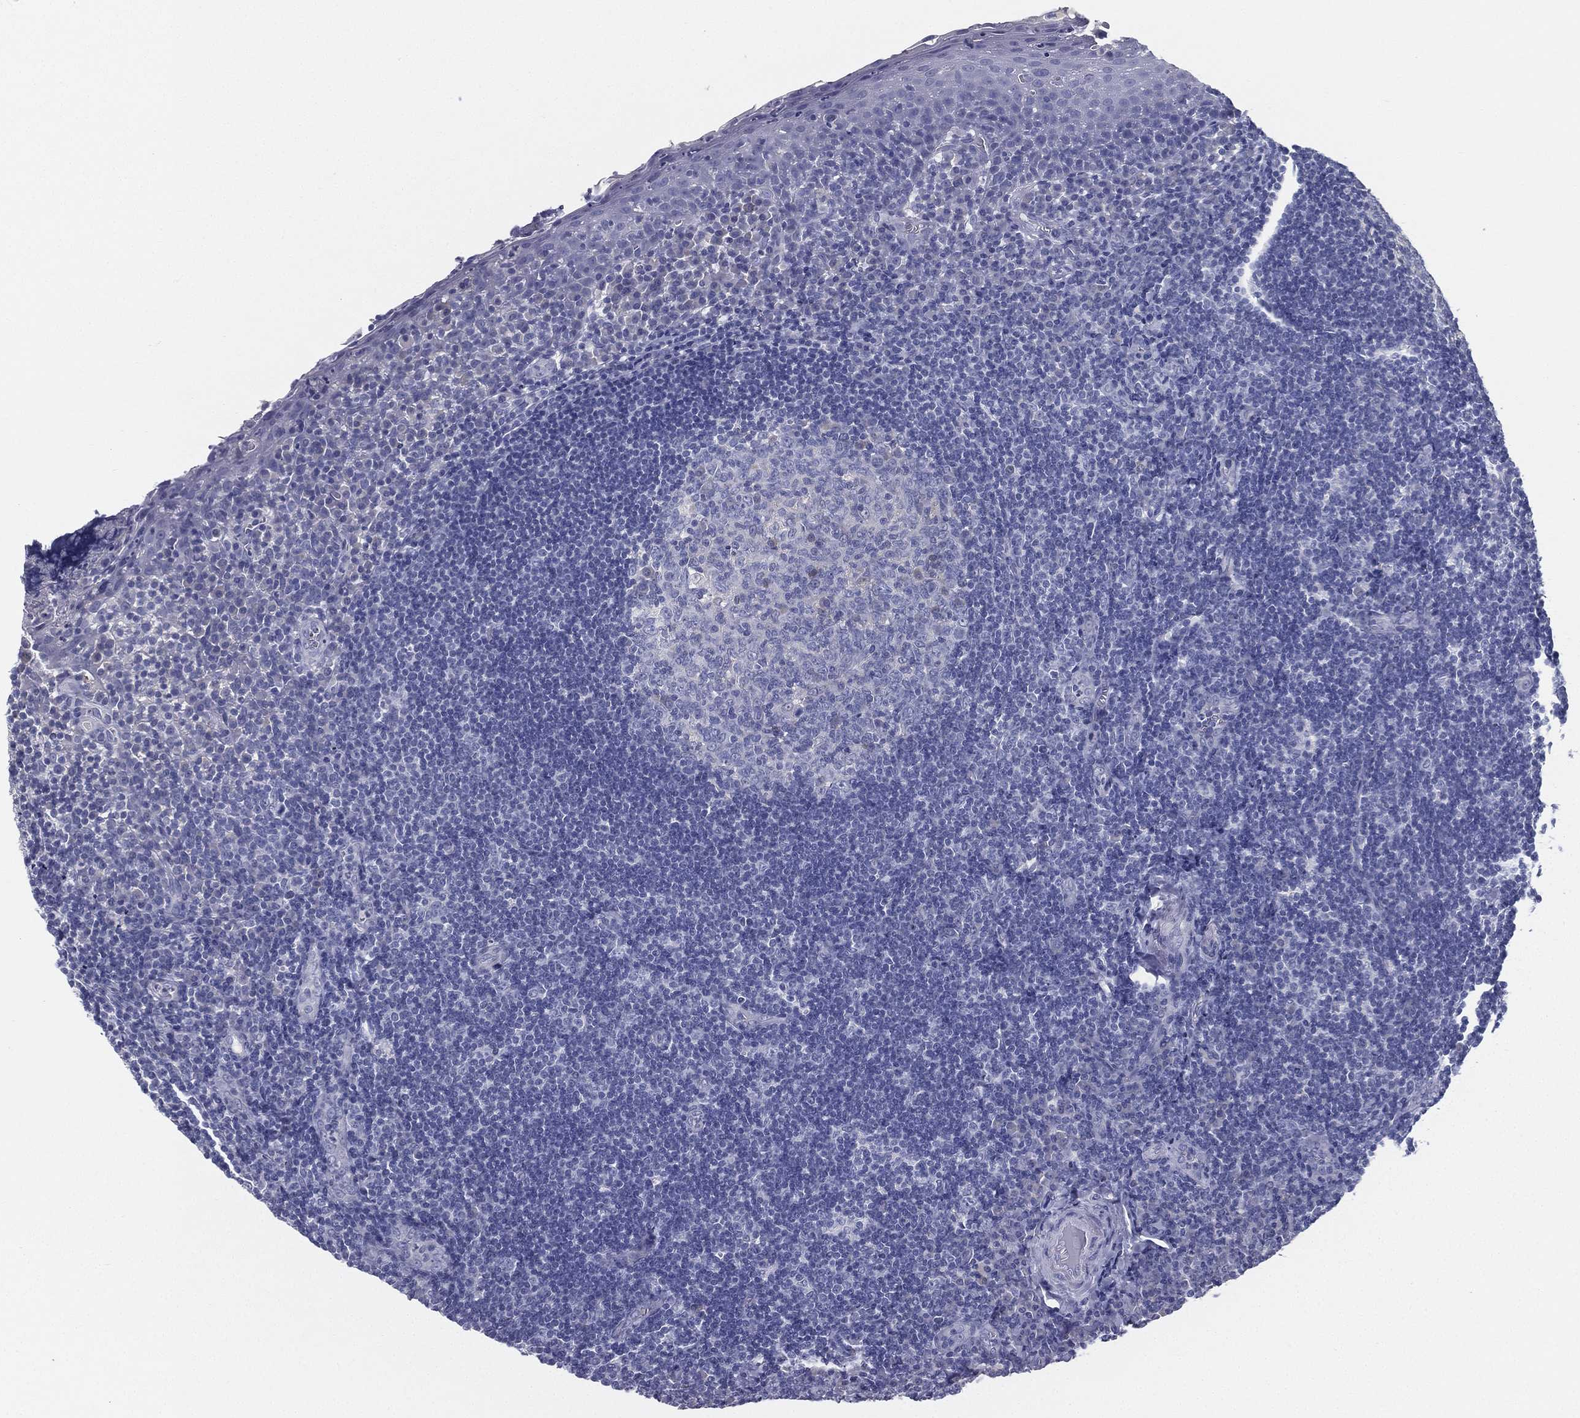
{"staining": {"intensity": "weak", "quantity": "<25%", "location": "cytoplasmic/membranous"}, "tissue": "tonsil", "cell_type": "Germinal center cells", "image_type": "normal", "snomed": [{"axis": "morphology", "description": "Normal tissue, NOS"}, {"axis": "morphology", "description": "Inflammation, NOS"}, {"axis": "topography", "description": "Tonsil"}], "caption": "IHC image of unremarkable tonsil: tonsil stained with DAB (3,3'-diaminobenzidine) exhibits no significant protein positivity in germinal center cells. (DAB IHC visualized using brightfield microscopy, high magnification).", "gene": "STS", "patient": {"sex": "female", "age": 31}}